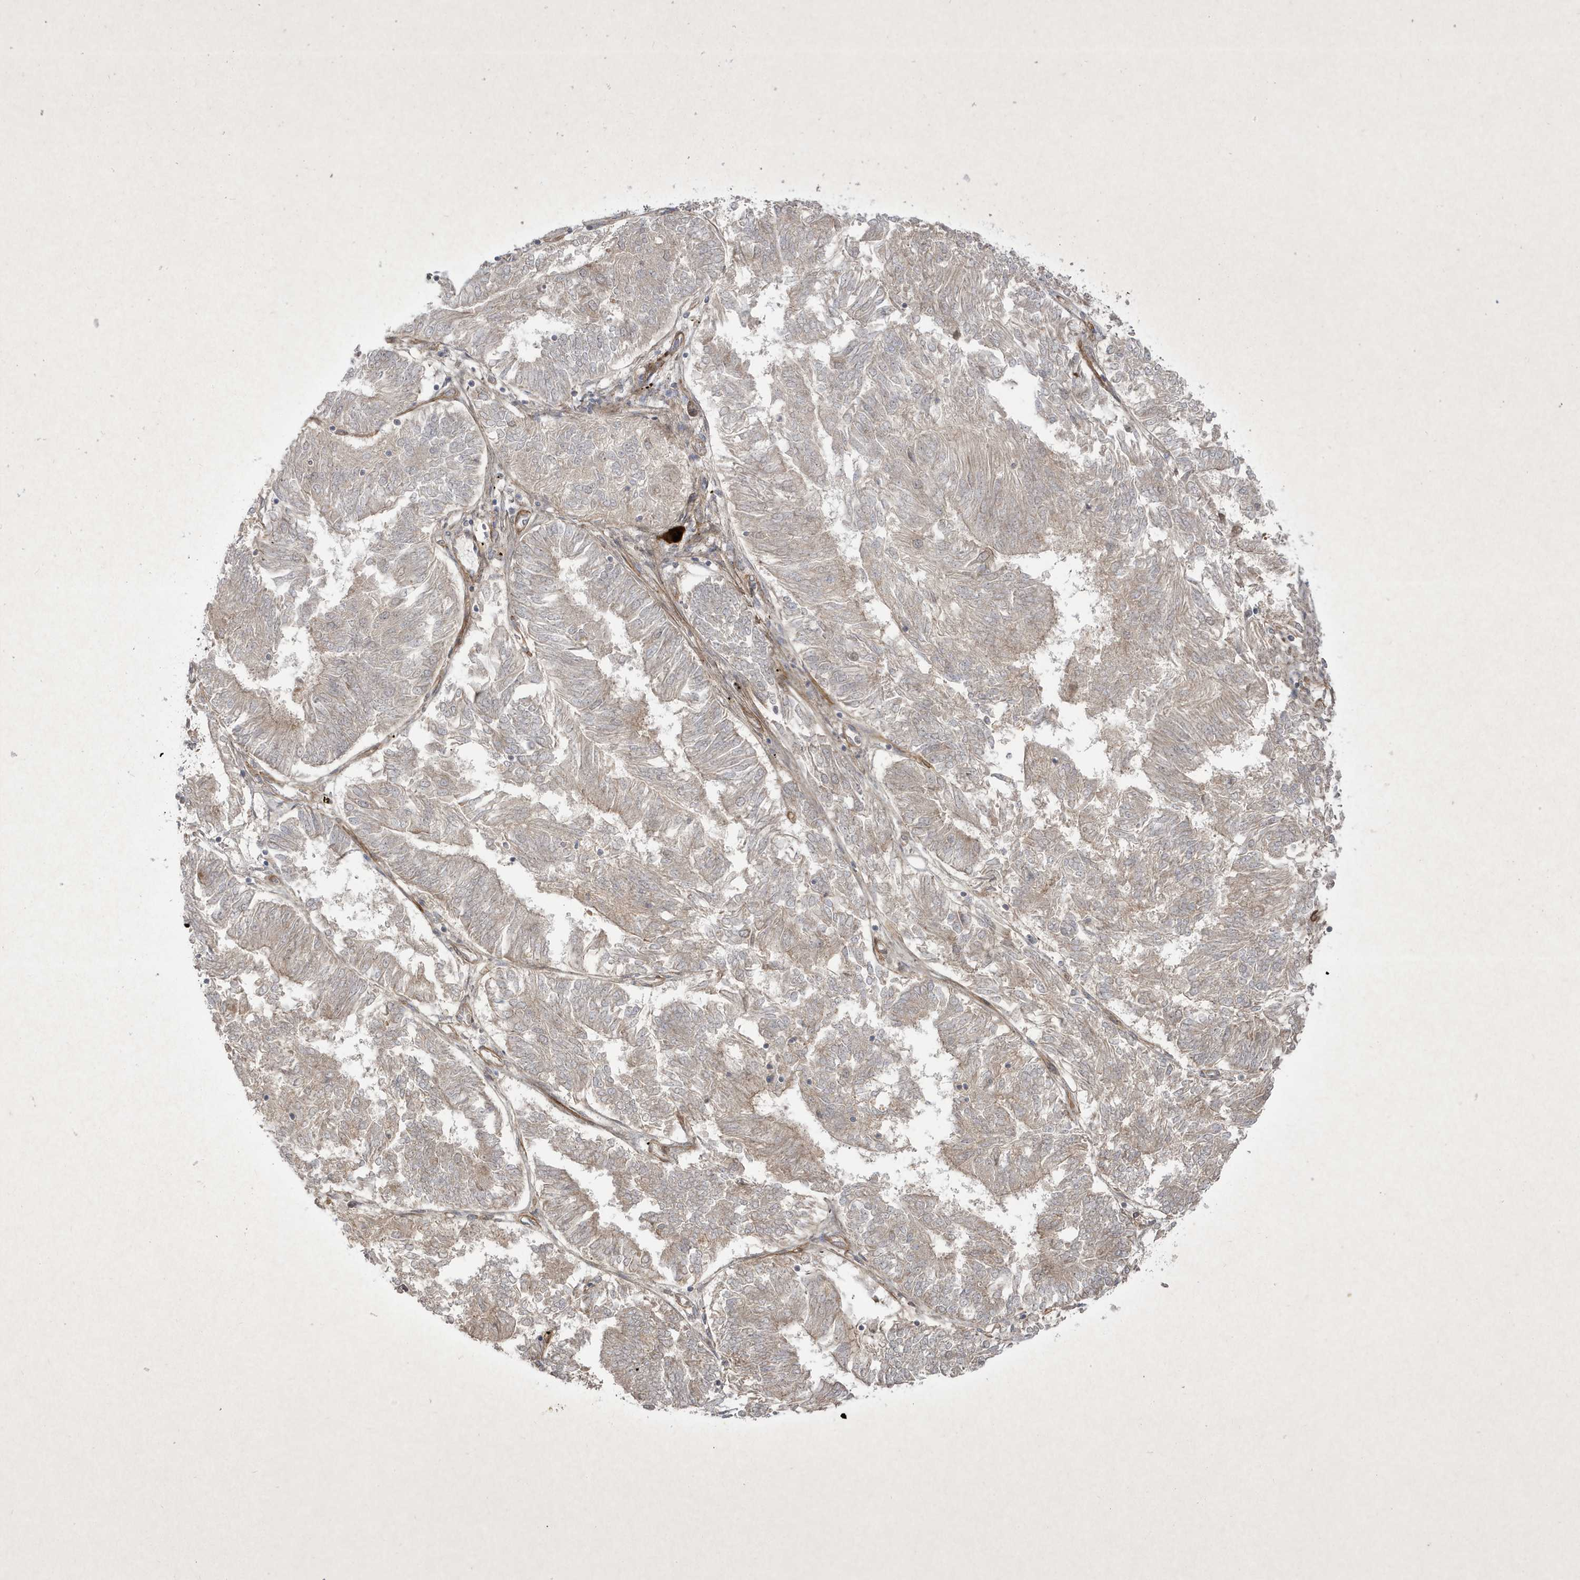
{"staining": {"intensity": "negative", "quantity": "none", "location": "none"}, "tissue": "endometrial cancer", "cell_type": "Tumor cells", "image_type": "cancer", "snomed": [{"axis": "morphology", "description": "Adenocarcinoma, NOS"}, {"axis": "topography", "description": "Endometrium"}], "caption": "High power microscopy image of an immunohistochemistry histopathology image of endometrial adenocarcinoma, revealing no significant staining in tumor cells.", "gene": "FAM83C", "patient": {"sex": "female", "age": 58}}